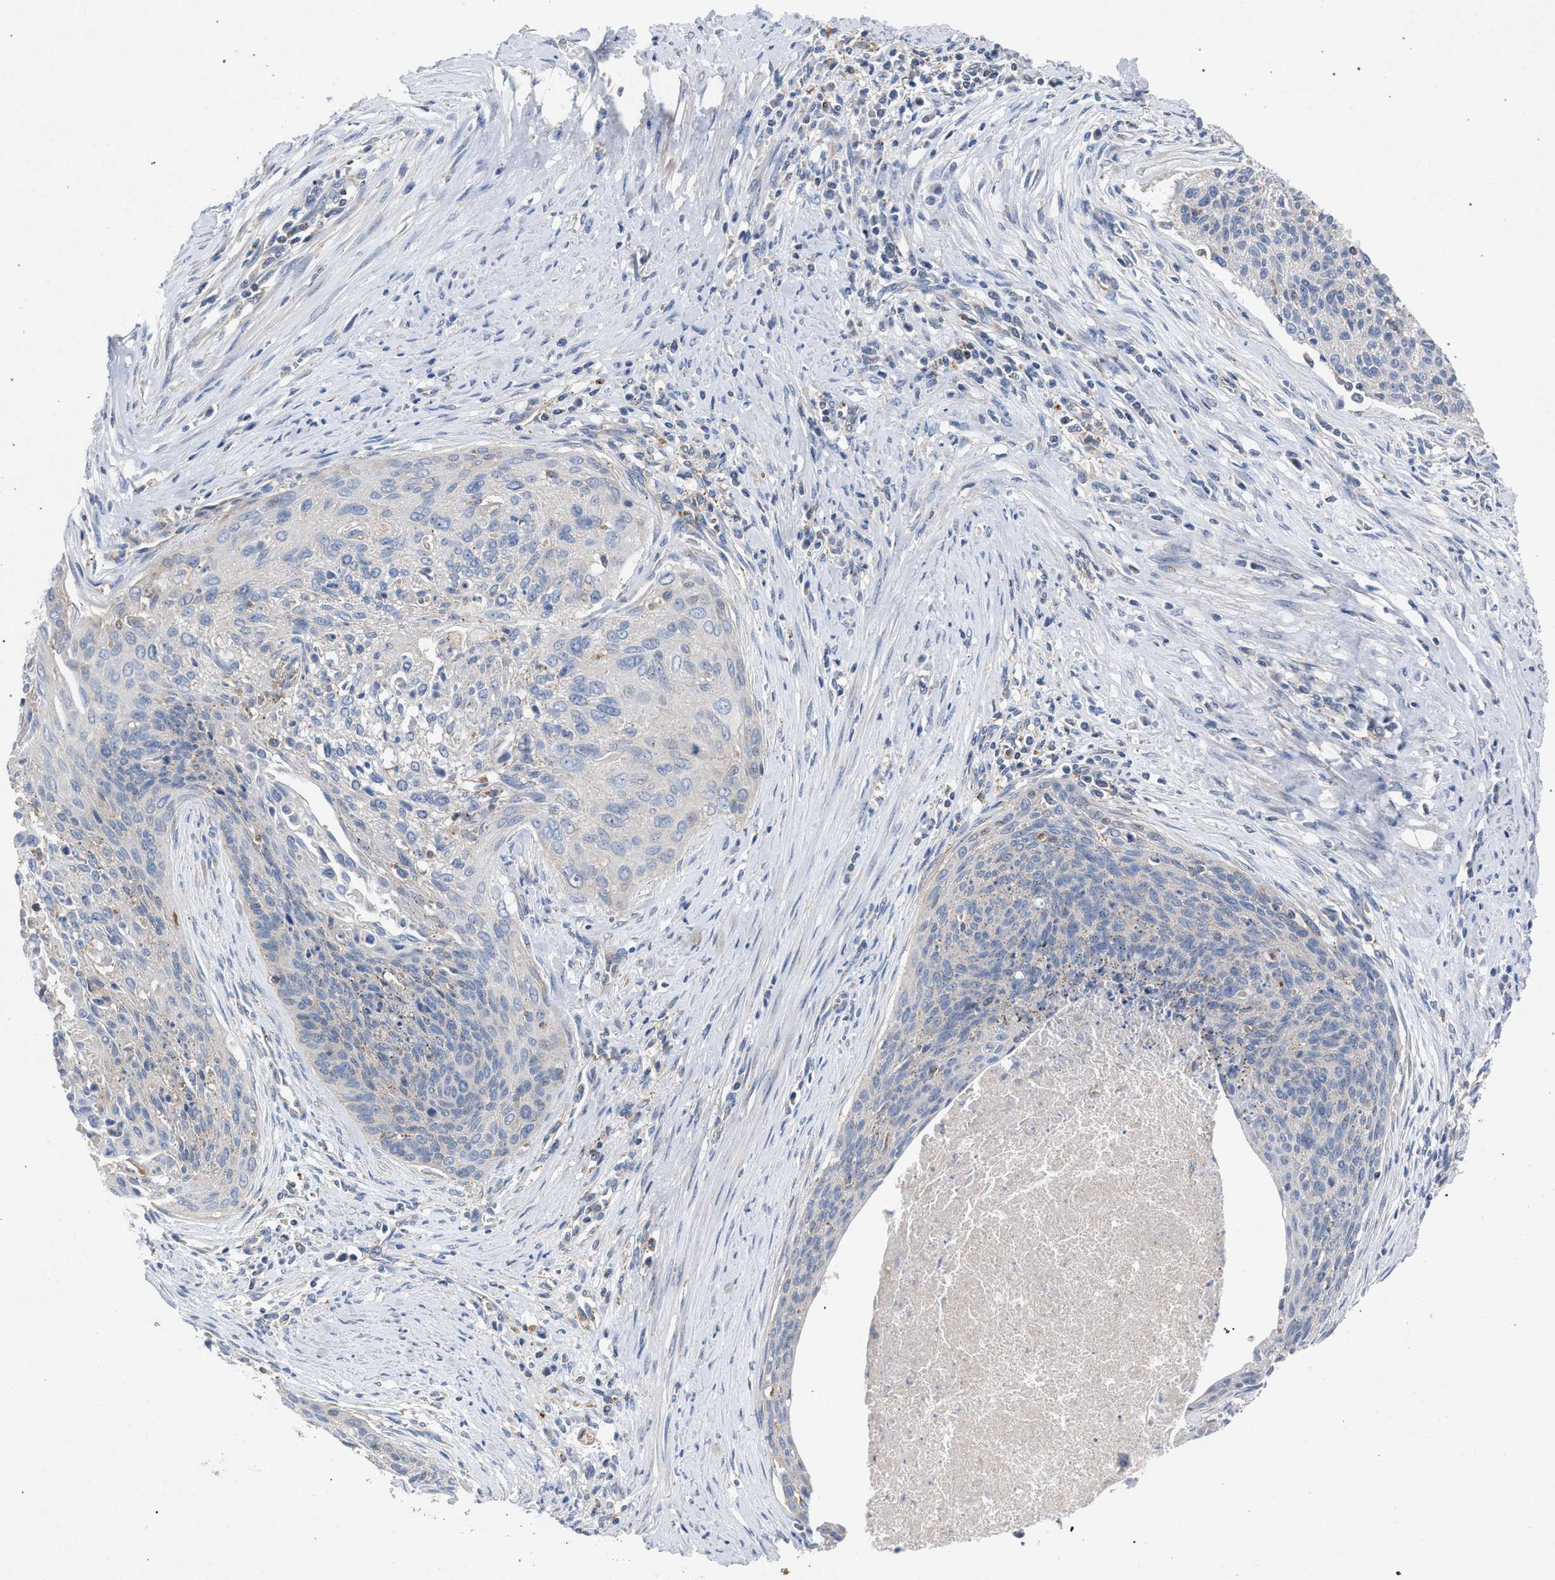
{"staining": {"intensity": "negative", "quantity": "none", "location": "none"}, "tissue": "cervical cancer", "cell_type": "Tumor cells", "image_type": "cancer", "snomed": [{"axis": "morphology", "description": "Squamous cell carcinoma, NOS"}, {"axis": "topography", "description": "Cervix"}], "caption": "Tumor cells are negative for protein expression in human cervical cancer.", "gene": "VPS13A", "patient": {"sex": "female", "age": 55}}